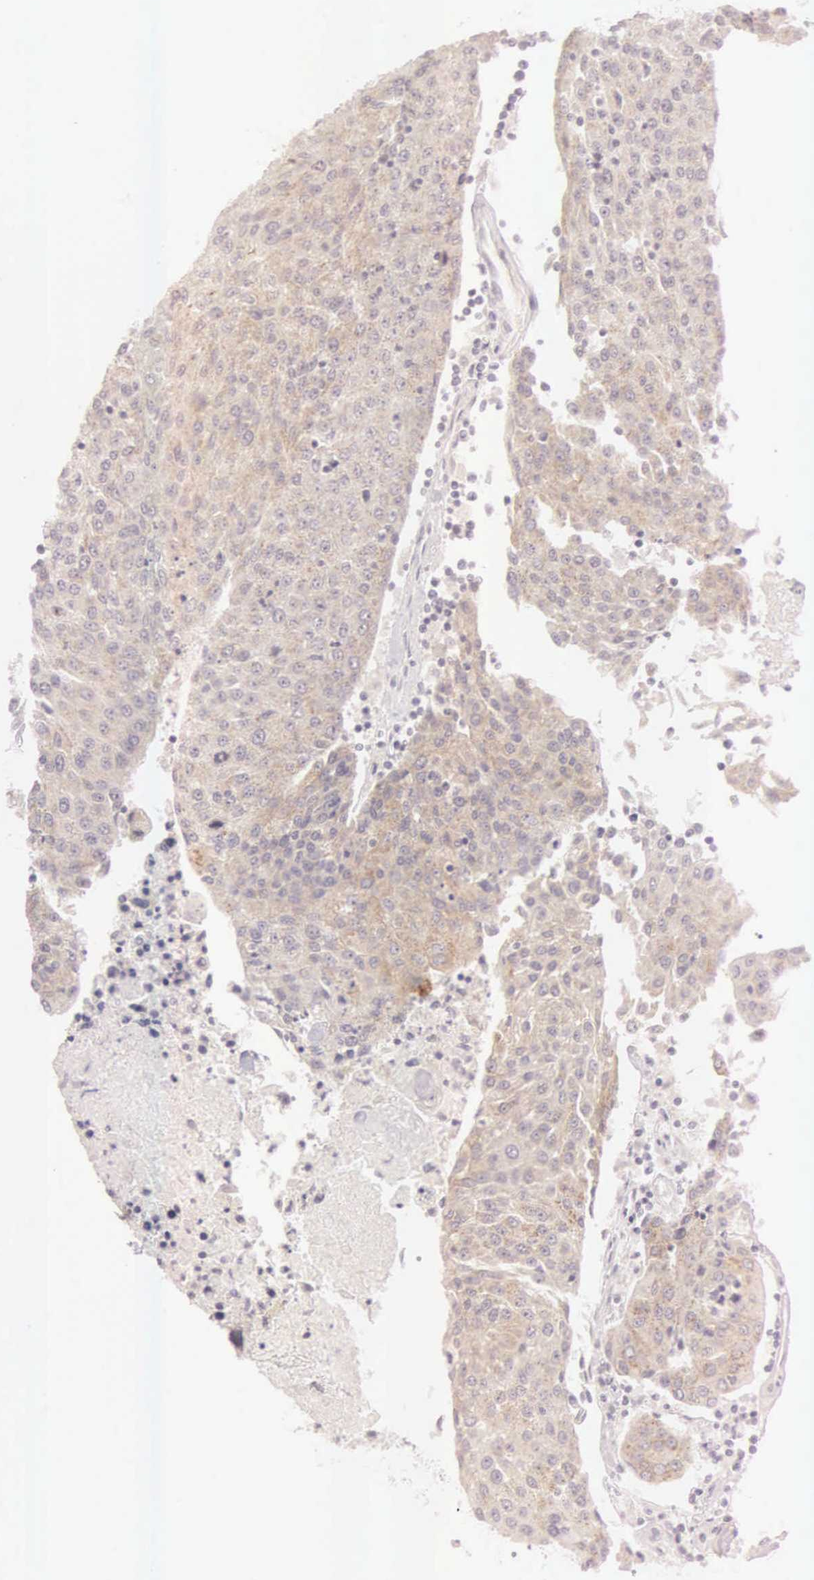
{"staining": {"intensity": "weak", "quantity": ">75%", "location": "cytoplasmic/membranous"}, "tissue": "urothelial cancer", "cell_type": "Tumor cells", "image_type": "cancer", "snomed": [{"axis": "morphology", "description": "Urothelial carcinoma, High grade"}, {"axis": "topography", "description": "Urinary bladder"}], "caption": "About >75% of tumor cells in human high-grade urothelial carcinoma display weak cytoplasmic/membranous protein staining as visualized by brown immunohistochemical staining.", "gene": "CEP170B", "patient": {"sex": "female", "age": 85}}